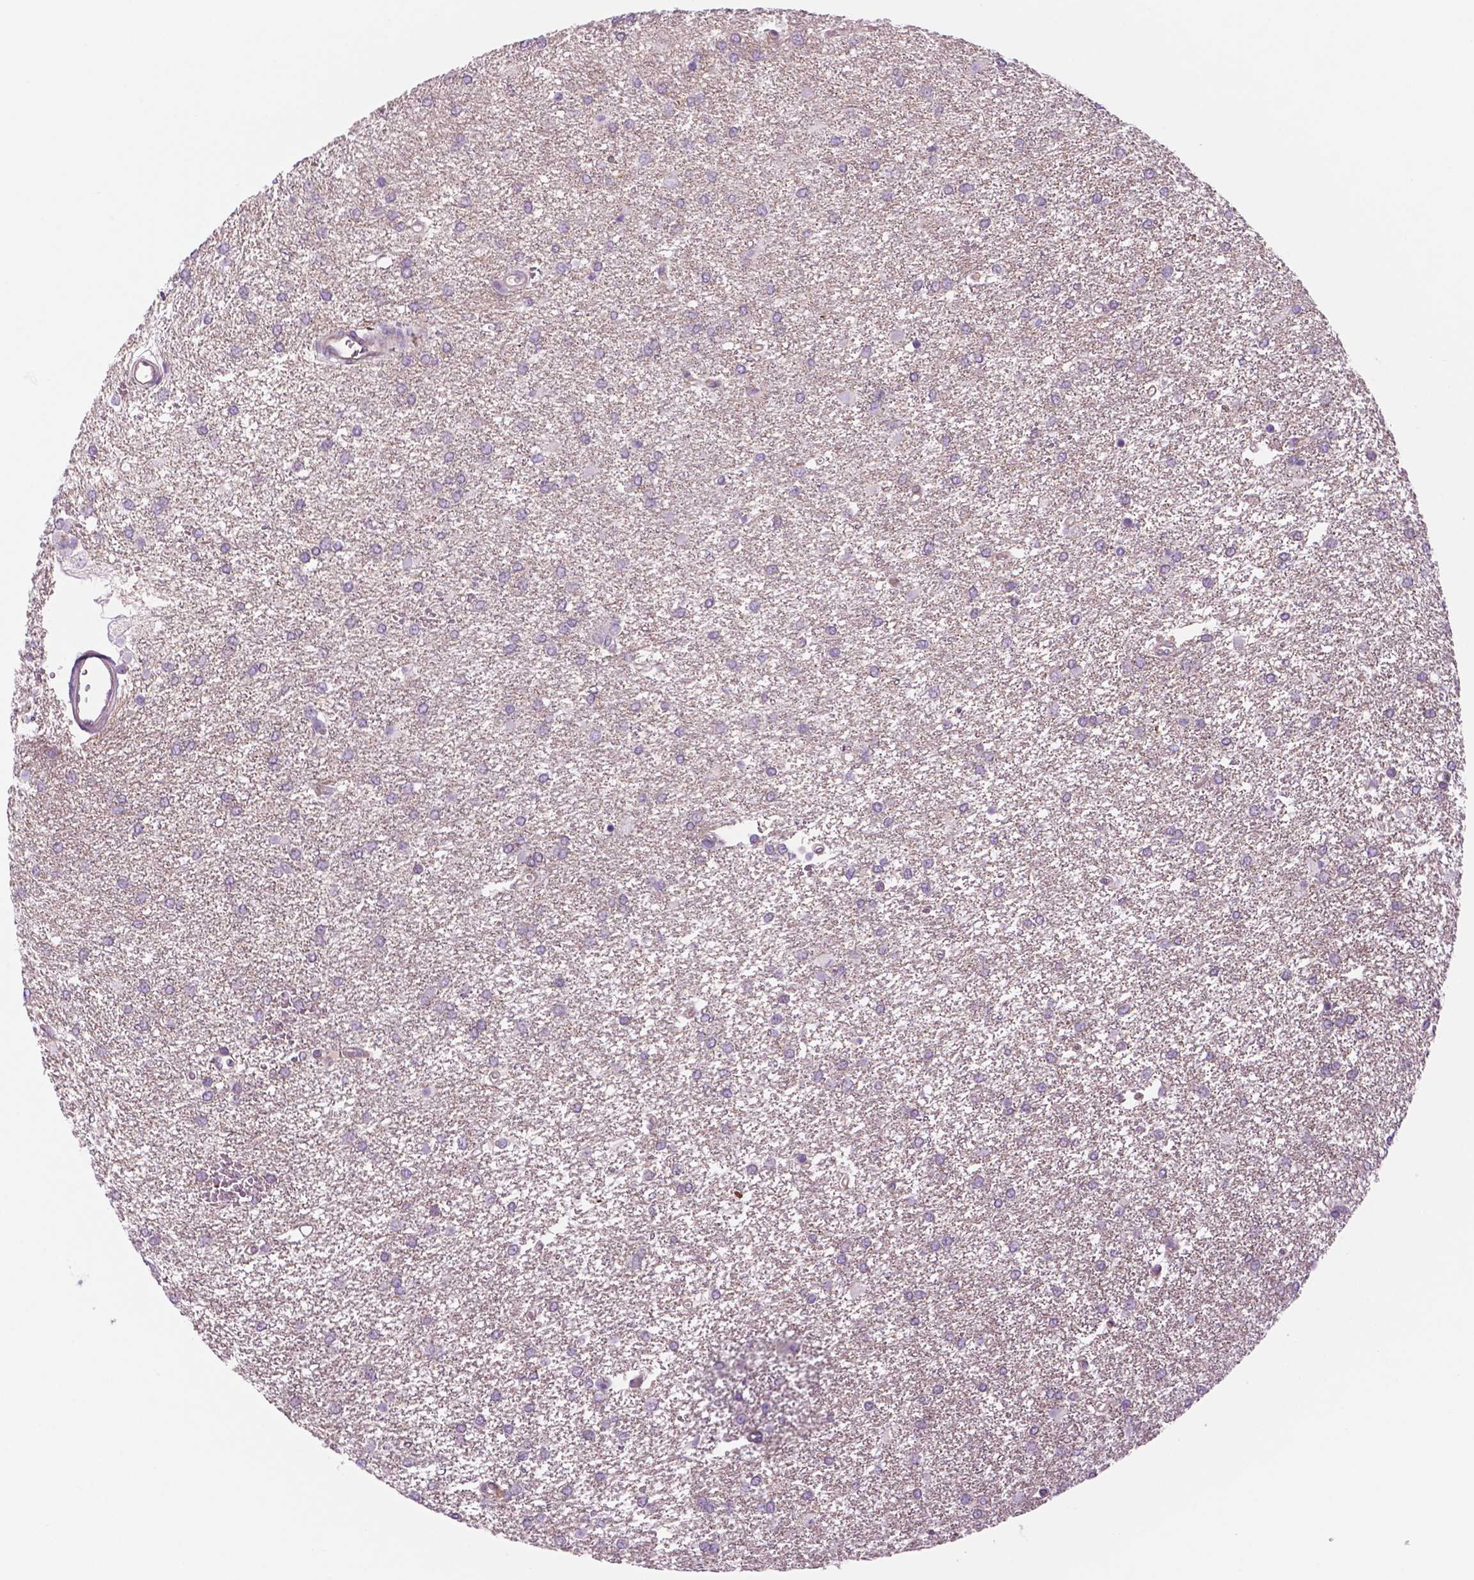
{"staining": {"intensity": "negative", "quantity": "none", "location": "none"}, "tissue": "glioma", "cell_type": "Tumor cells", "image_type": "cancer", "snomed": [{"axis": "morphology", "description": "Glioma, malignant, High grade"}, {"axis": "topography", "description": "Brain"}], "caption": "This is a image of immunohistochemistry (IHC) staining of malignant high-grade glioma, which shows no positivity in tumor cells.", "gene": "RND3", "patient": {"sex": "female", "age": 61}}